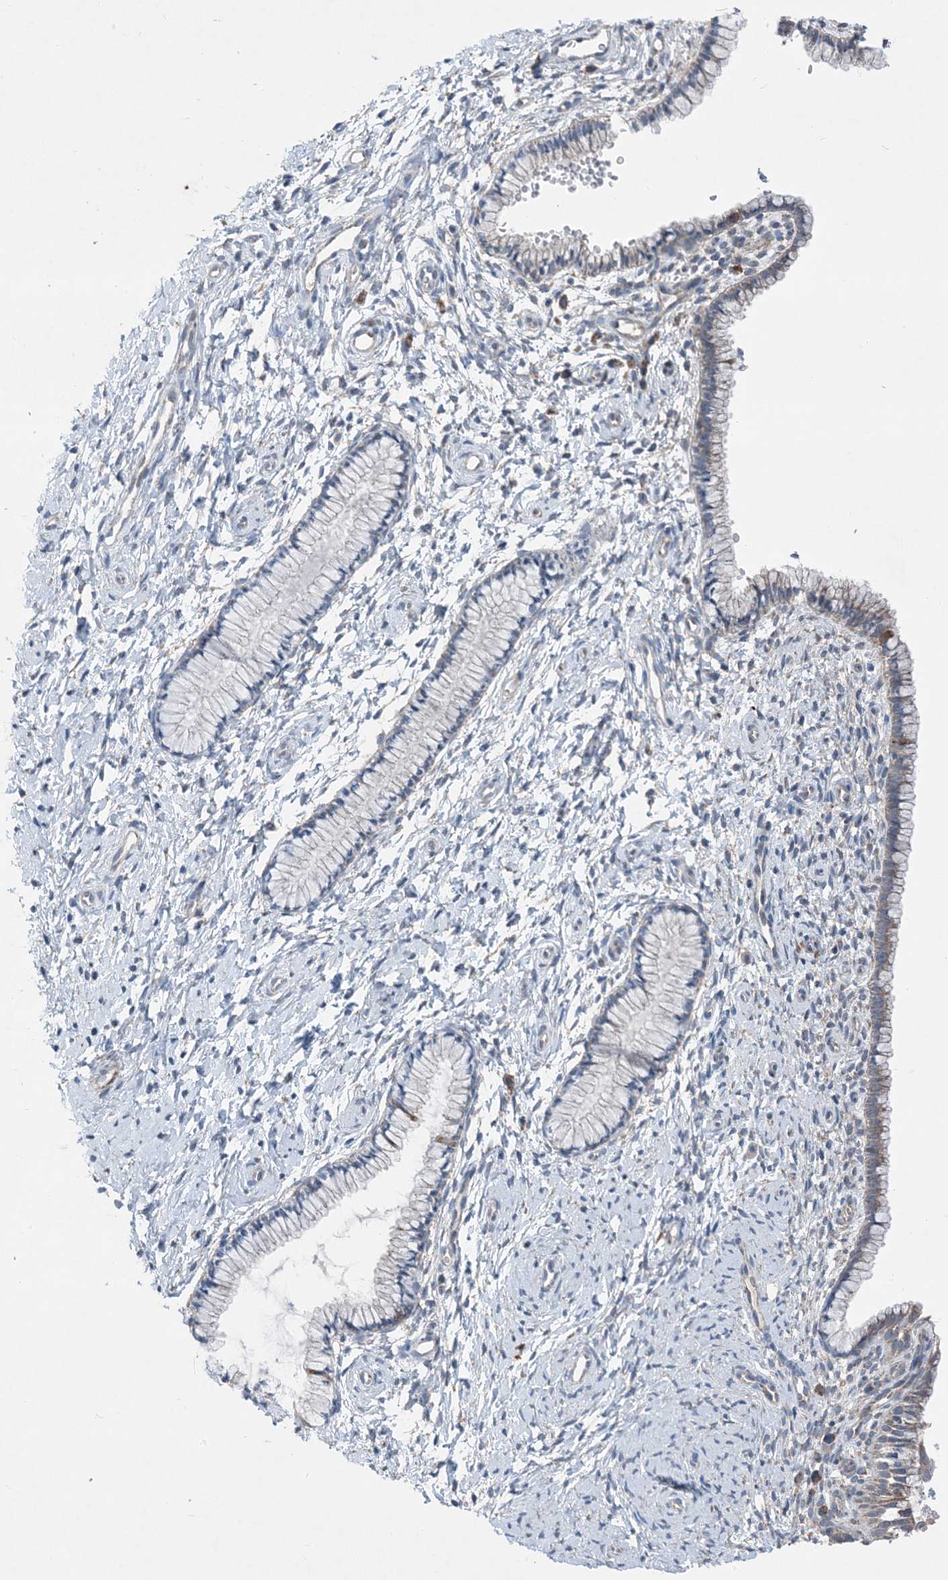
{"staining": {"intensity": "weak", "quantity": "<25%", "location": "cytoplasmic/membranous"}, "tissue": "cervix", "cell_type": "Glandular cells", "image_type": "normal", "snomed": [{"axis": "morphology", "description": "Normal tissue, NOS"}, {"axis": "topography", "description": "Cervix"}], "caption": "Glandular cells show no significant protein positivity in unremarkable cervix. (DAB (3,3'-diaminobenzidine) immunohistochemistry, high magnification).", "gene": "DHX30", "patient": {"sex": "female", "age": 33}}